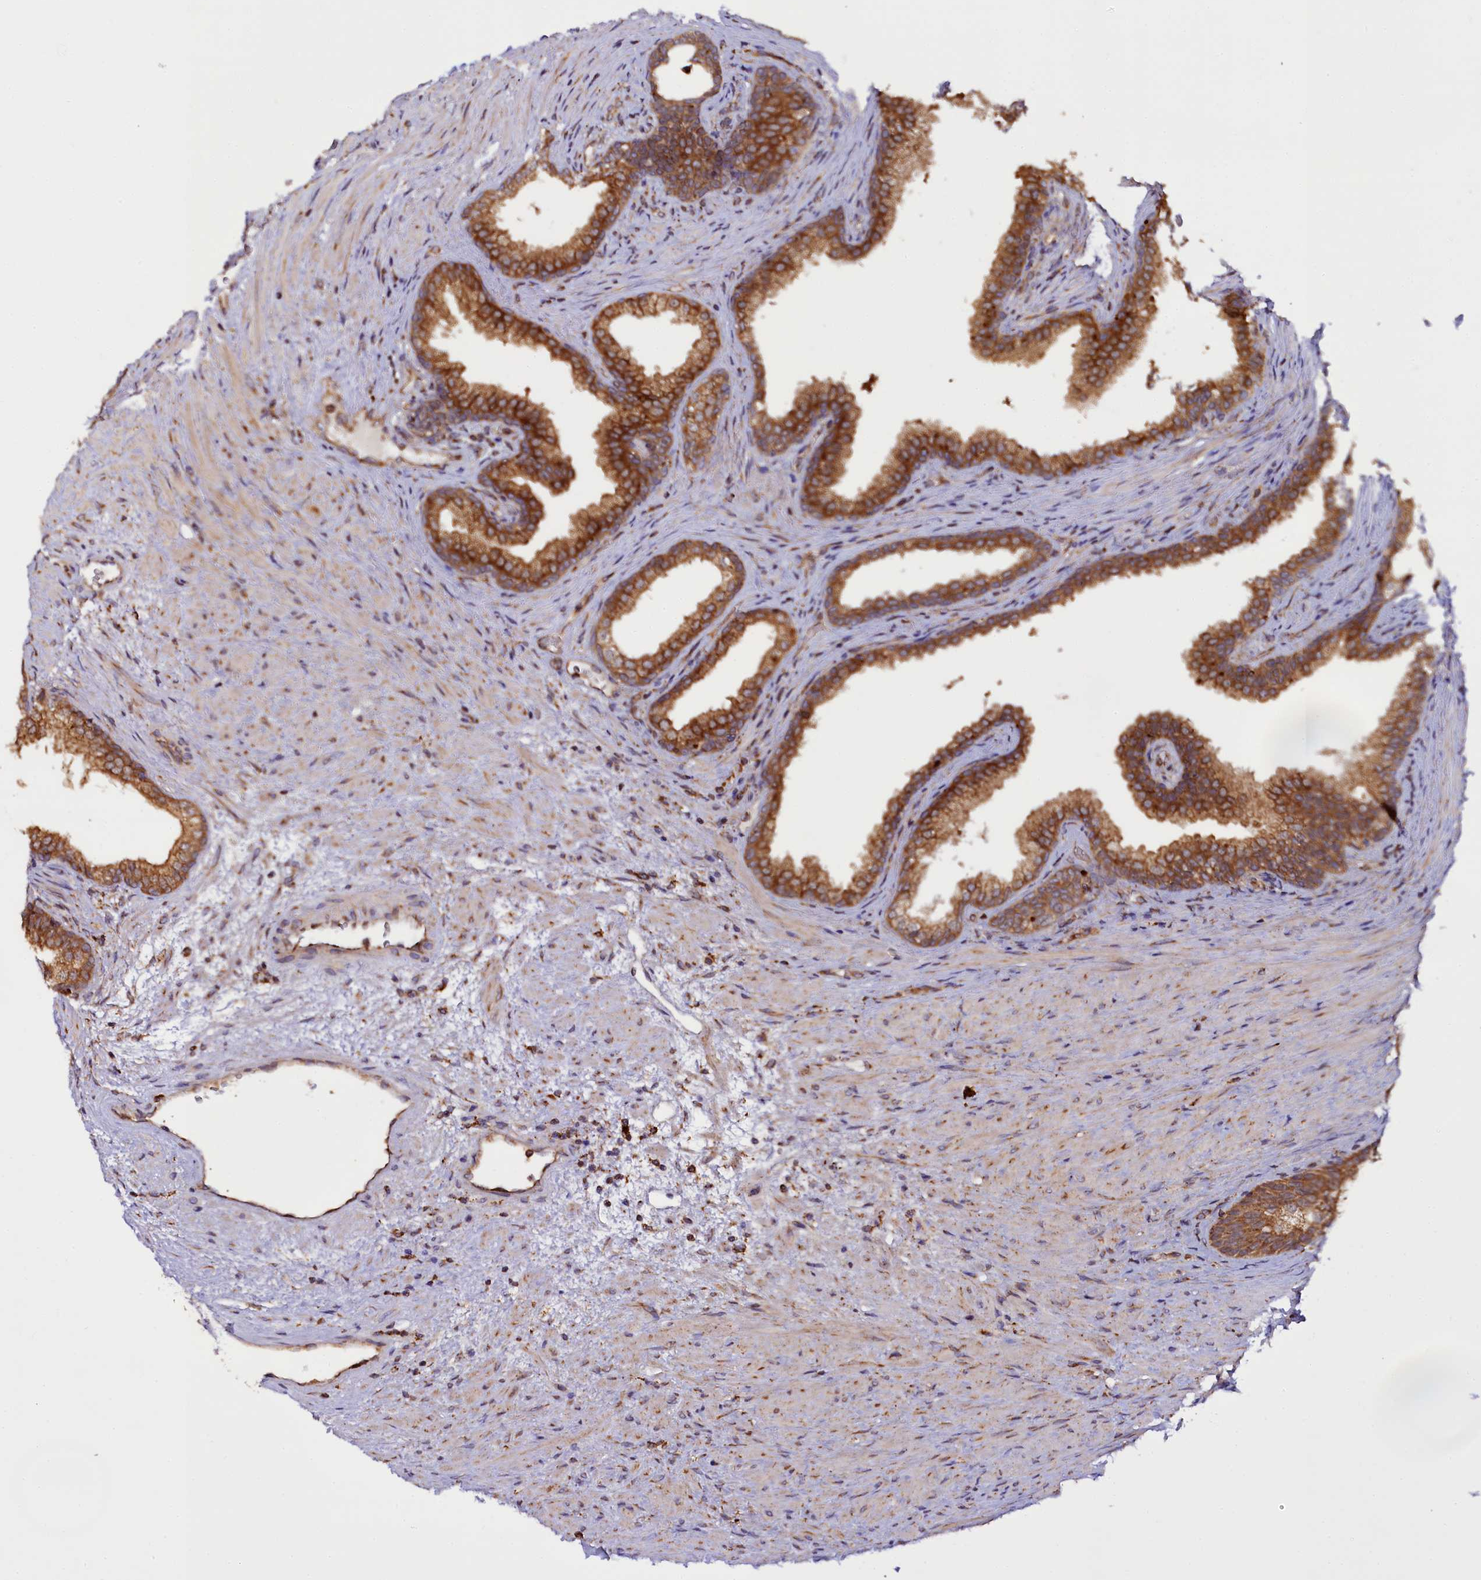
{"staining": {"intensity": "strong", "quantity": ">75%", "location": "cytoplasmic/membranous"}, "tissue": "prostate", "cell_type": "Glandular cells", "image_type": "normal", "snomed": [{"axis": "morphology", "description": "Normal tissue, NOS"}, {"axis": "topography", "description": "Prostate"}], "caption": "Brown immunohistochemical staining in benign human prostate exhibits strong cytoplasmic/membranous expression in about >75% of glandular cells.", "gene": "UFM1", "patient": {"sex": "male", "age": 76}}